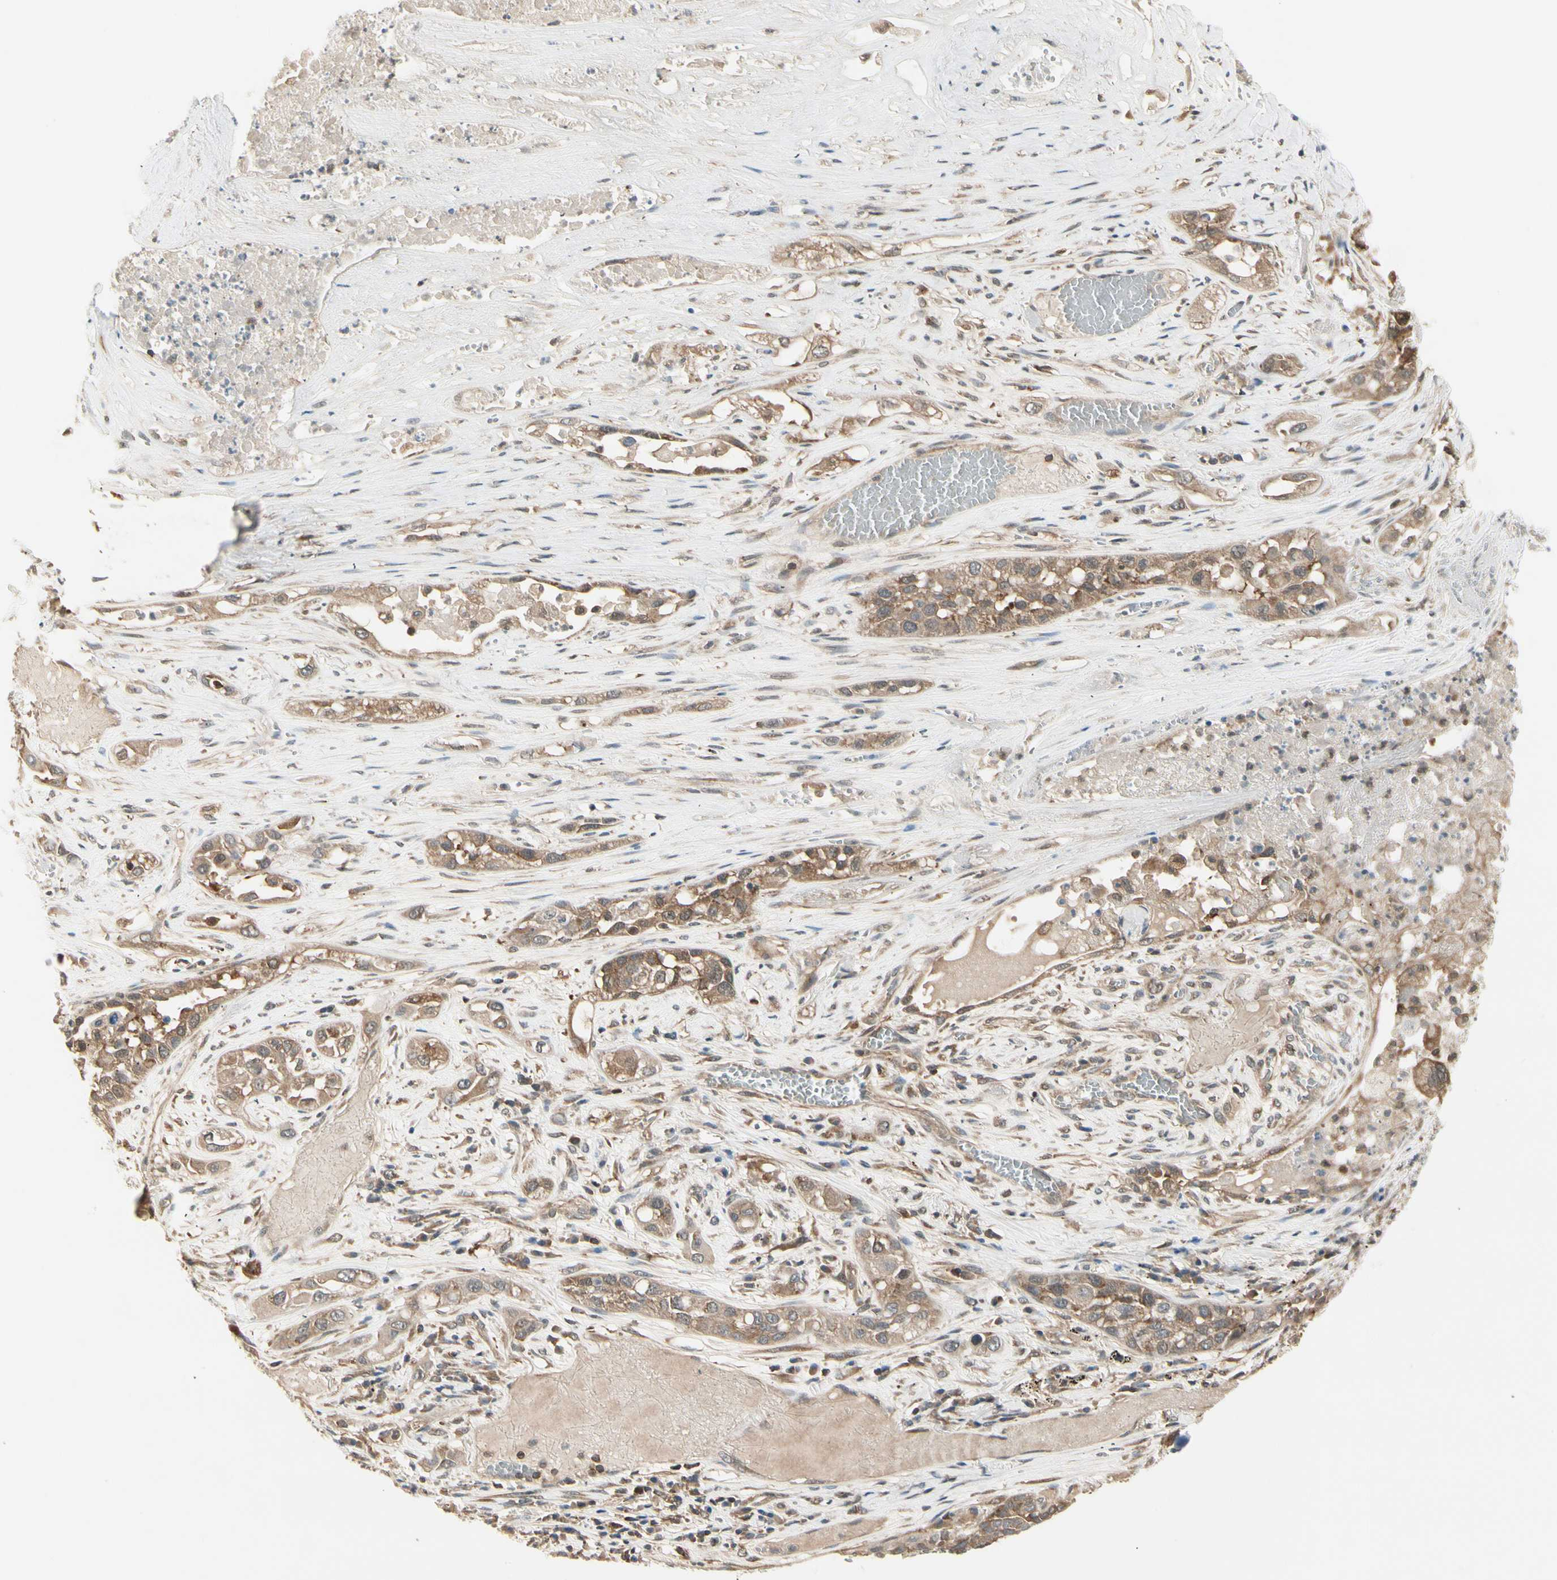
{"staining": {"intensity": "moderate", "quantity": ">75%", "location": "cytoplasmic/membranous"}, "tissue": "lung cancer", "cell_type": "Tumor cells", "image_type": "cancer", "snomed": [{"axis": "morphology", "description": "Squamous cell carcinoma, NOS"}, {"axis": "topography", "description": "Lung"}], "caption": "Lung cancer stained for a protein shows moderate cytoplasmic/membranous positivity in tumor cells. Using DAB (3,3'-diaminobenzidine) (brown) and hematoxylin (blue) stains, captured at high magnification using brightfield microscopy.", "gene": "OXSR1", "patient": {"sex": "male", "age": 71}}